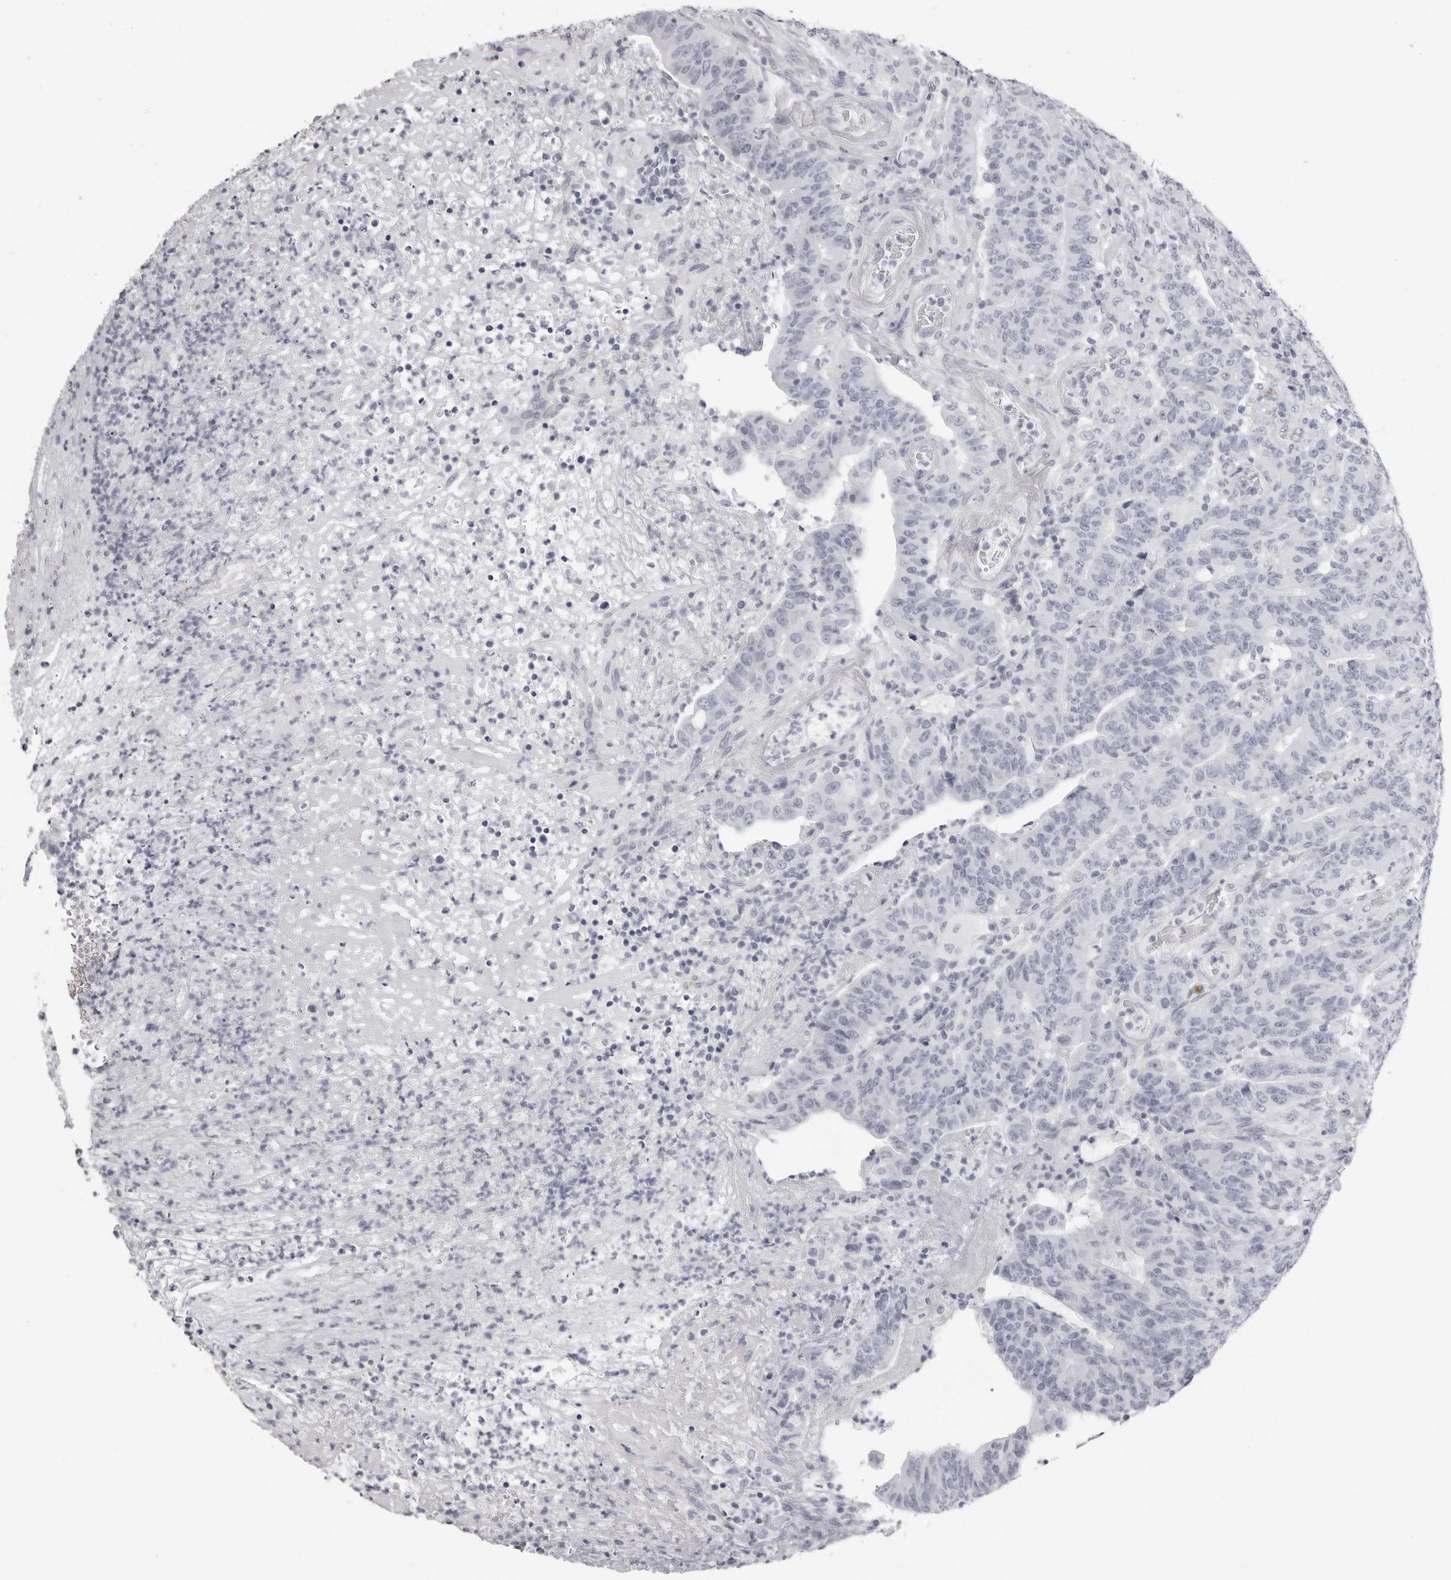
{"staining": {"intensity": "negative", "quantity": "none", "location": "none"}, "tissue": "colorectal cancer", "cell_type": "Tumor cells", "image_type": "cancer", "snomed": [{"axis": "morphology", "description": "Normal tissue, NOS"}, {"axis": "morphology", "description": "Adenocarcinoma, NOS"}, {"axis": "topography", "description": "Colon"}], "caption": "Tumor cells show no significant positivity in colorectal cancer. (IHC, brightfield microscopy, high magnification).", "gene": "CST1", "patient": {"sex": "female", "age": 75}}